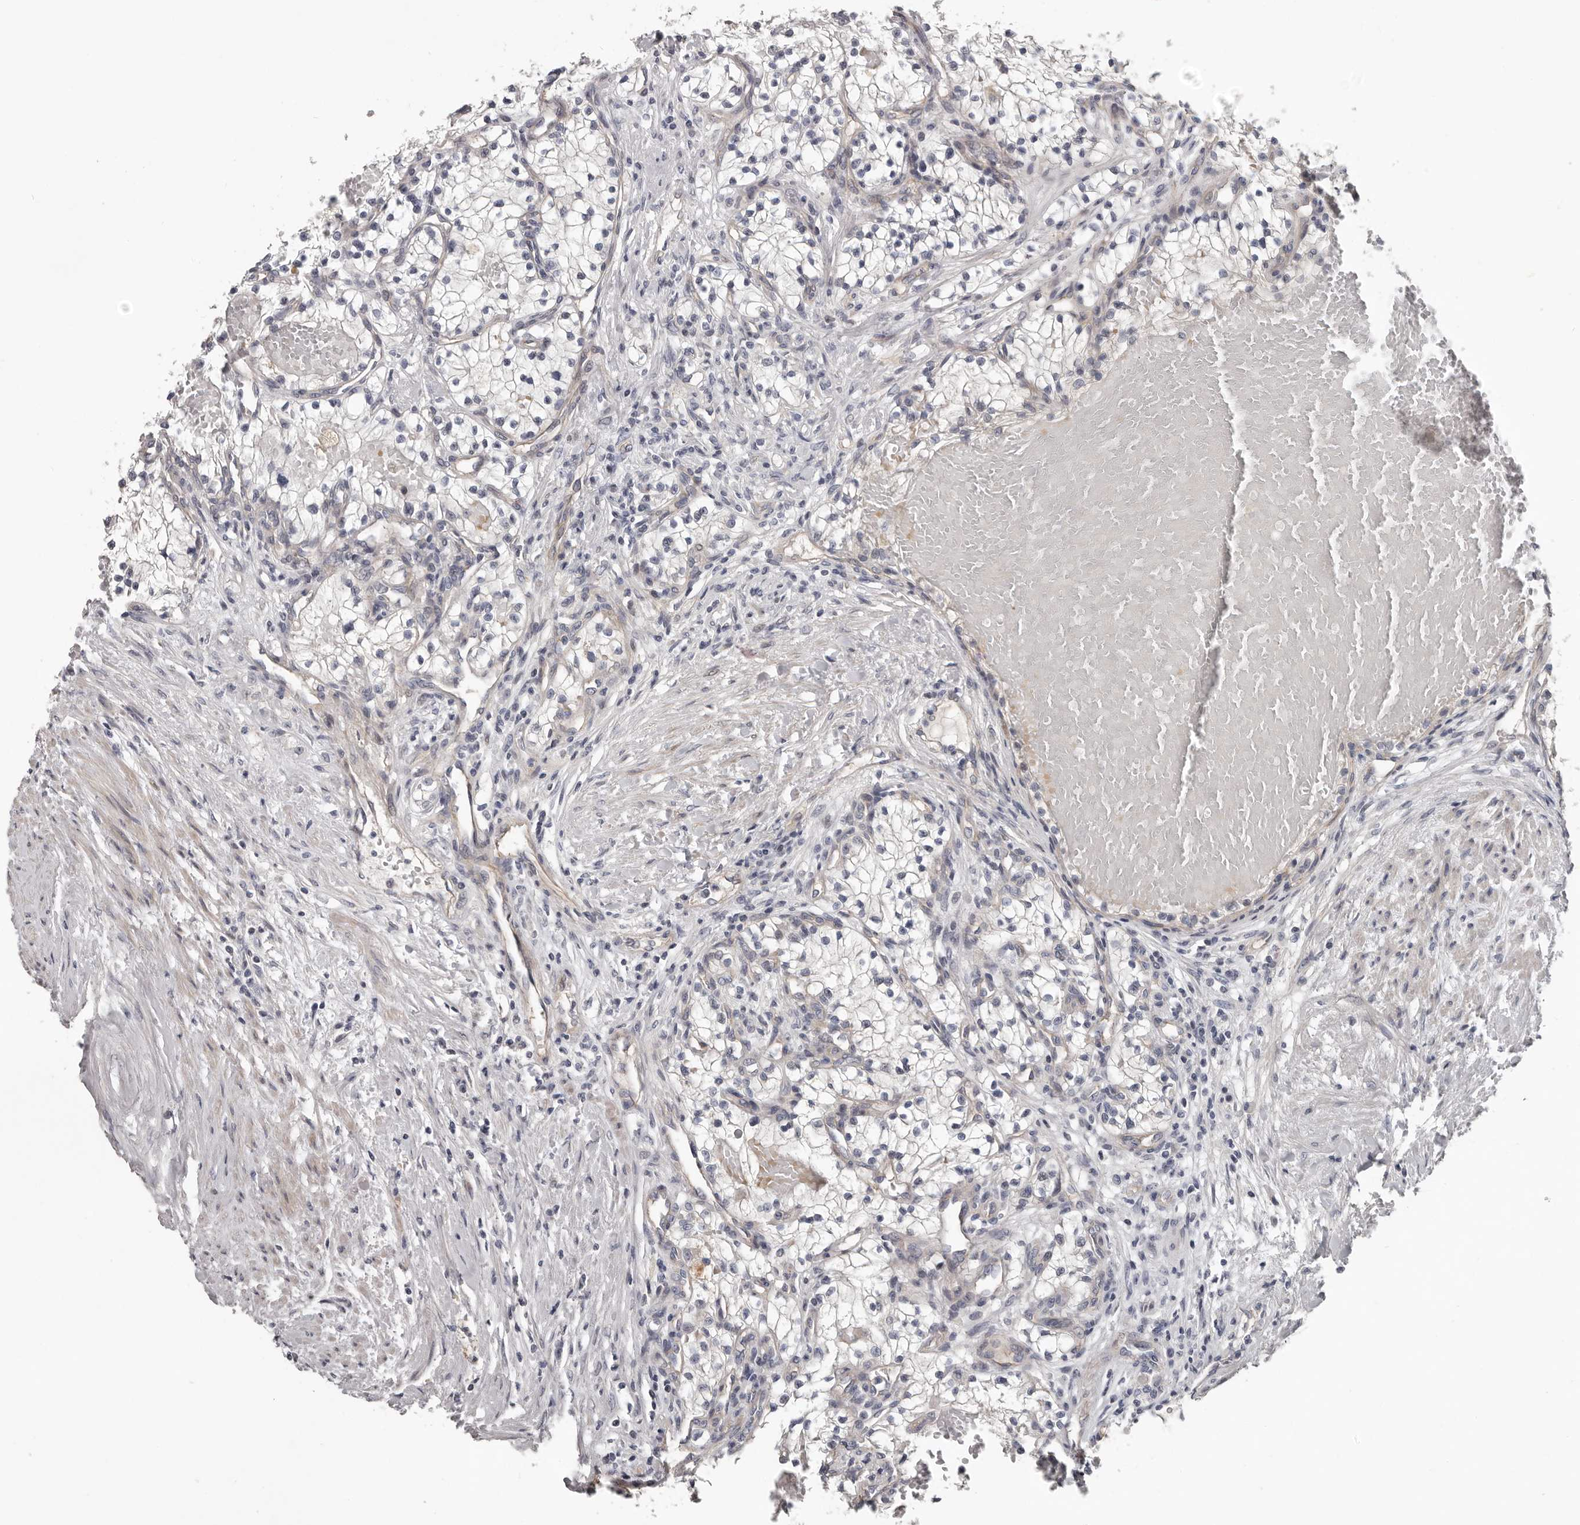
{"staining": {"intensity": "negative", "quantity": "none", "location": "none"}, "tissue": "renal cancer", "cell_type": "Tumor cells", "image_type": "cancer", "snomed": [{"axis": "morphology", "description": "Normal tissue, NOS"}, {"axis": "morphology", "description": "Adenocarcinoma, NOS"}, {"axis": "topography", "description": "Kidney"}], "caption": "Tumor cells are negative for protein expression in human adenocarcinoma (renal).", "gene": "RNF217", "patient": {"sex": "male", "age": 68}}